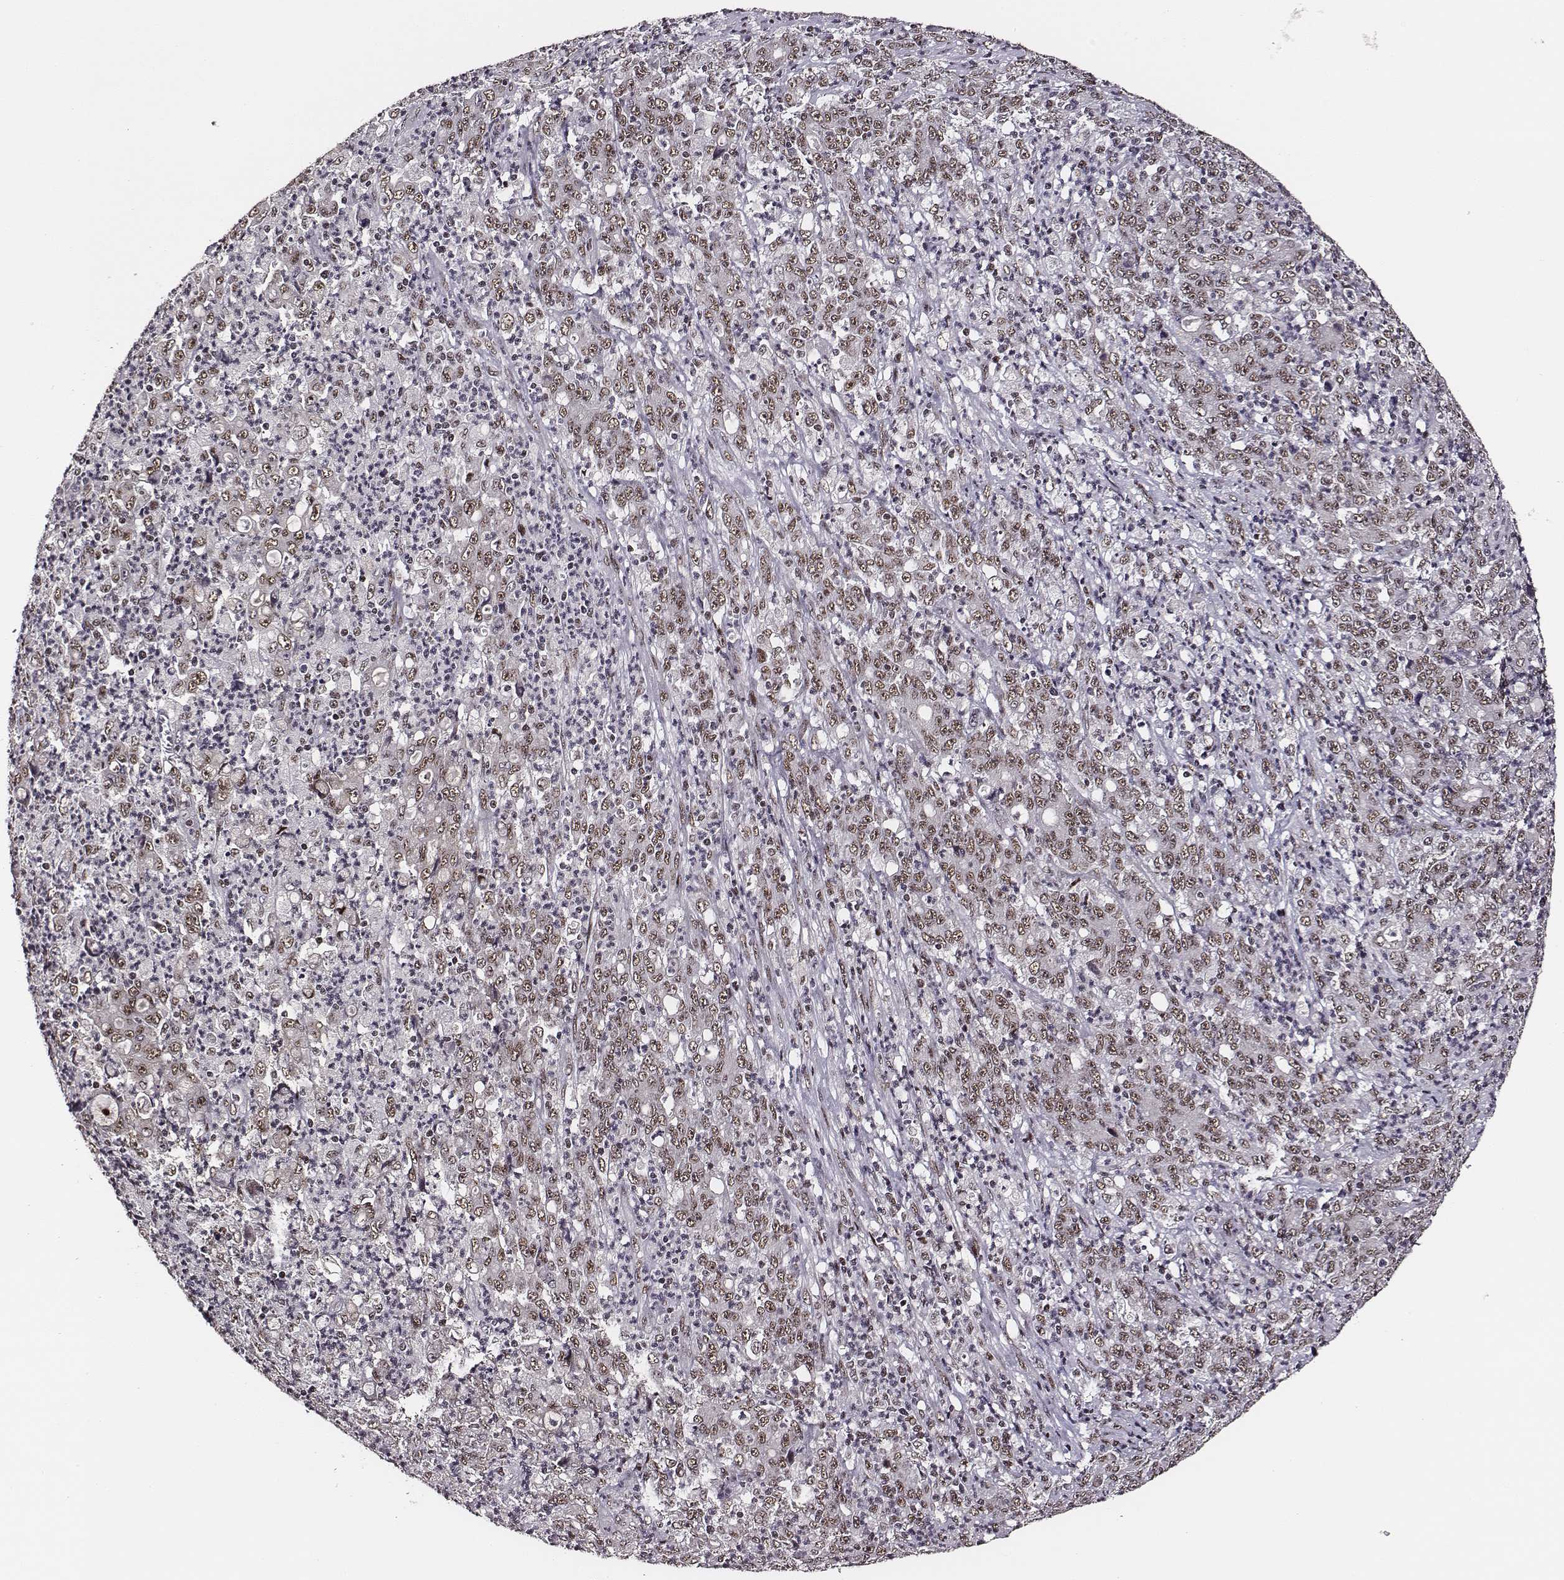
{"staining": {"intensity": "weak", "quantity": ">75%", "location": "nuclear"}, "tissue": "stomach cancer", "cell_type": "Tumor cells", "image_type": "cancer", "snomed": [{"axis": "morphology", "description": "Adenocarcinoma, NOS"}, {"axis": "topography", "description": "Stomach, lower"}], "caption": "Stomach cancer stained with DAB (3,3'-diaminobenzidine) immunohistochemistry (IHC) shows low levels of weak nuclear positivity in about >75% of tumor cells.", "gene": "PPARA", "patient": {"sex": "female", "age": 71}}